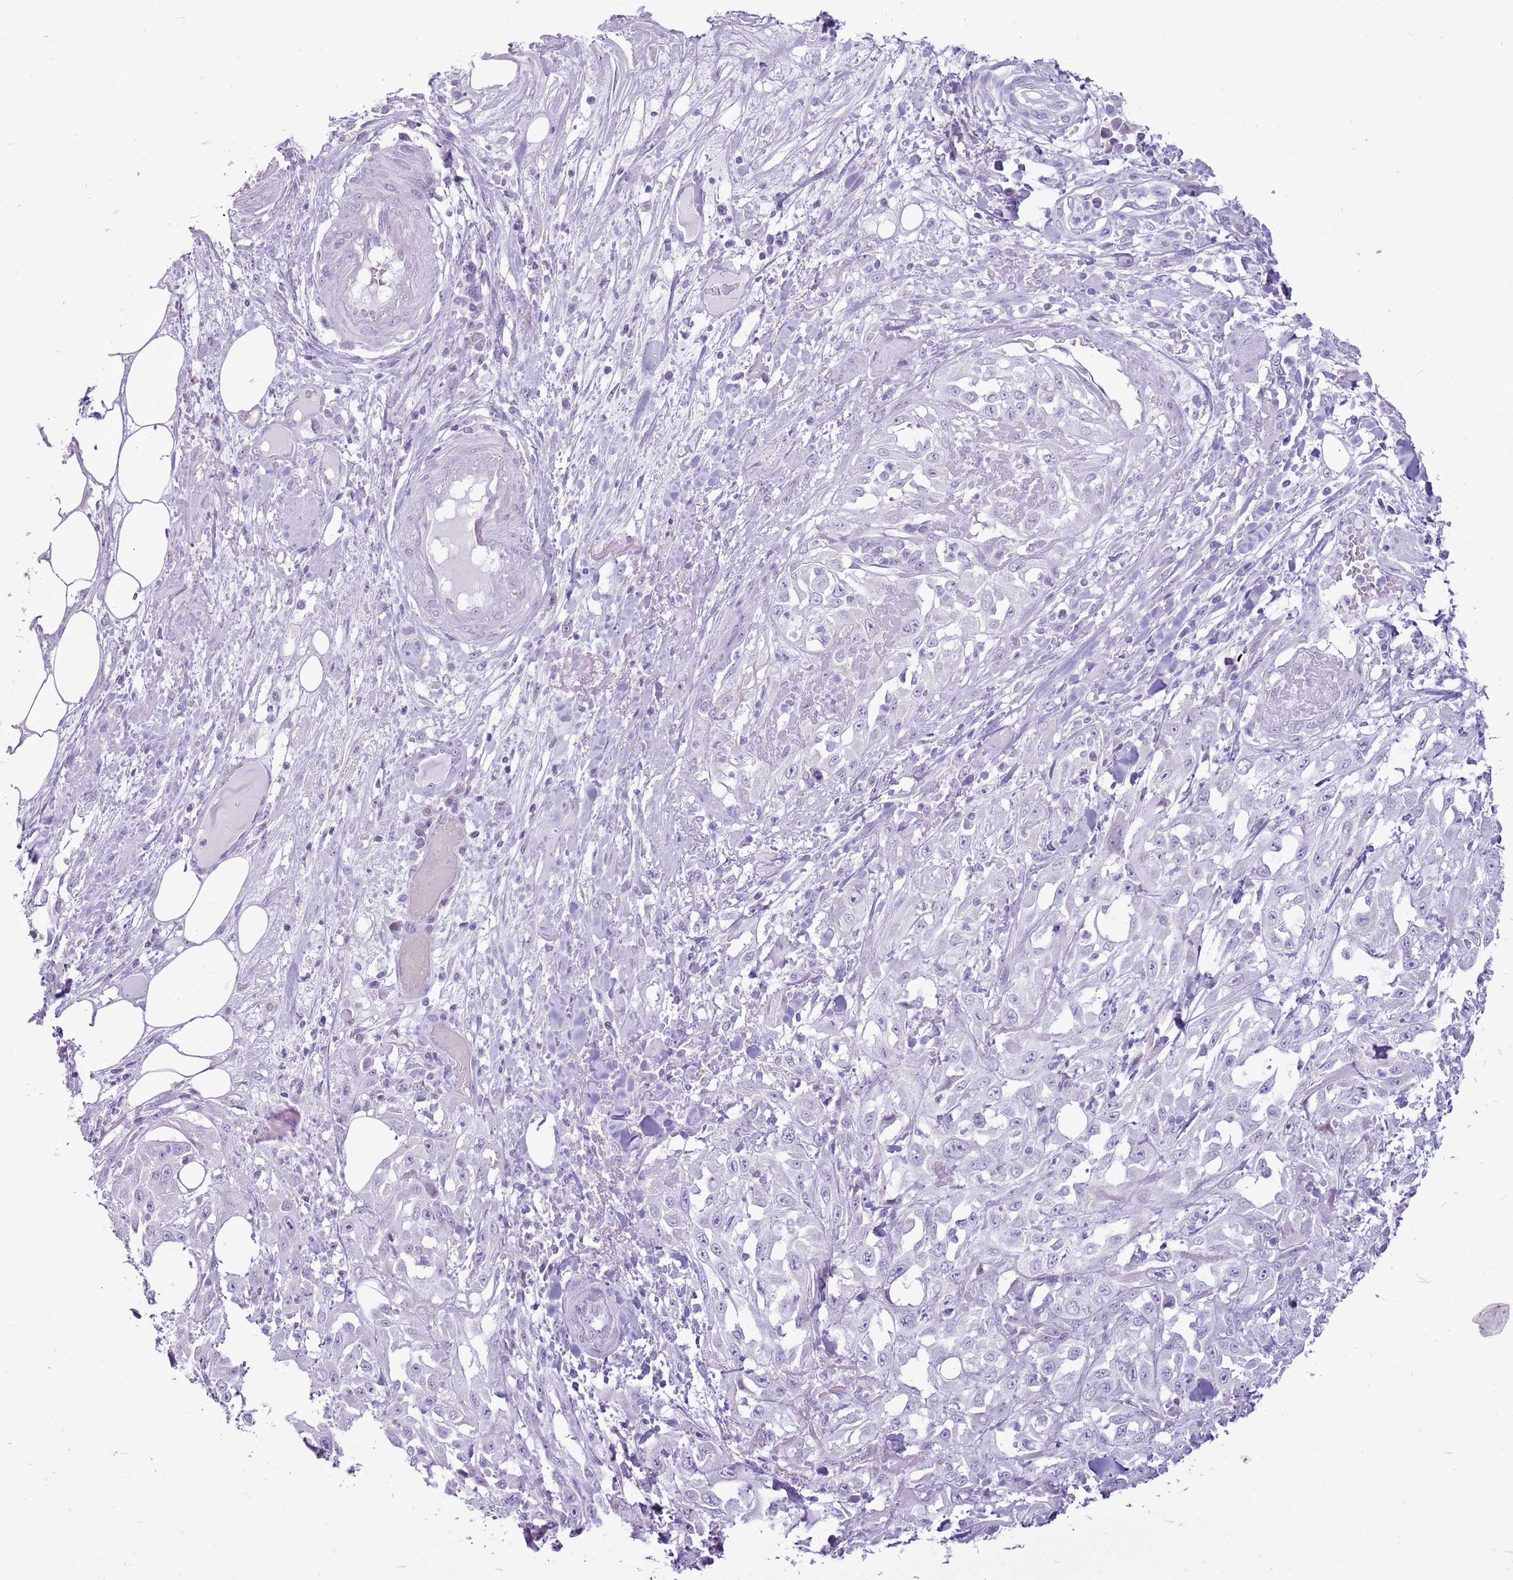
{"staining": {"intensity": "negative", "quantity": "none", "location": "none"}, "tissue": "skin cancer", "cell_type": "Tumor cells", "image_type": "cancer", "snomed": [{"axis": "morphology", "description": "Squamous cell carcinoma, NOS"}, {"axis": "morphology", "description": "Squamous cell carcinoma, metastatic, NOS"}, {"axis": "topography", "description": "Skin"}, {"axis": "topography", "description": "Lymph node"}], "caption": "Photomicrograph shows no protein expression in tumor cells of skin squamous cell carcinoma tissue. Brightfield microscopy of immunohistochemistry stained with DAB (brown) and hematoxylin (blue), captured at high magnification.", "gene": "RPL3L", "patient": {"sex": "male", "age": 75}}